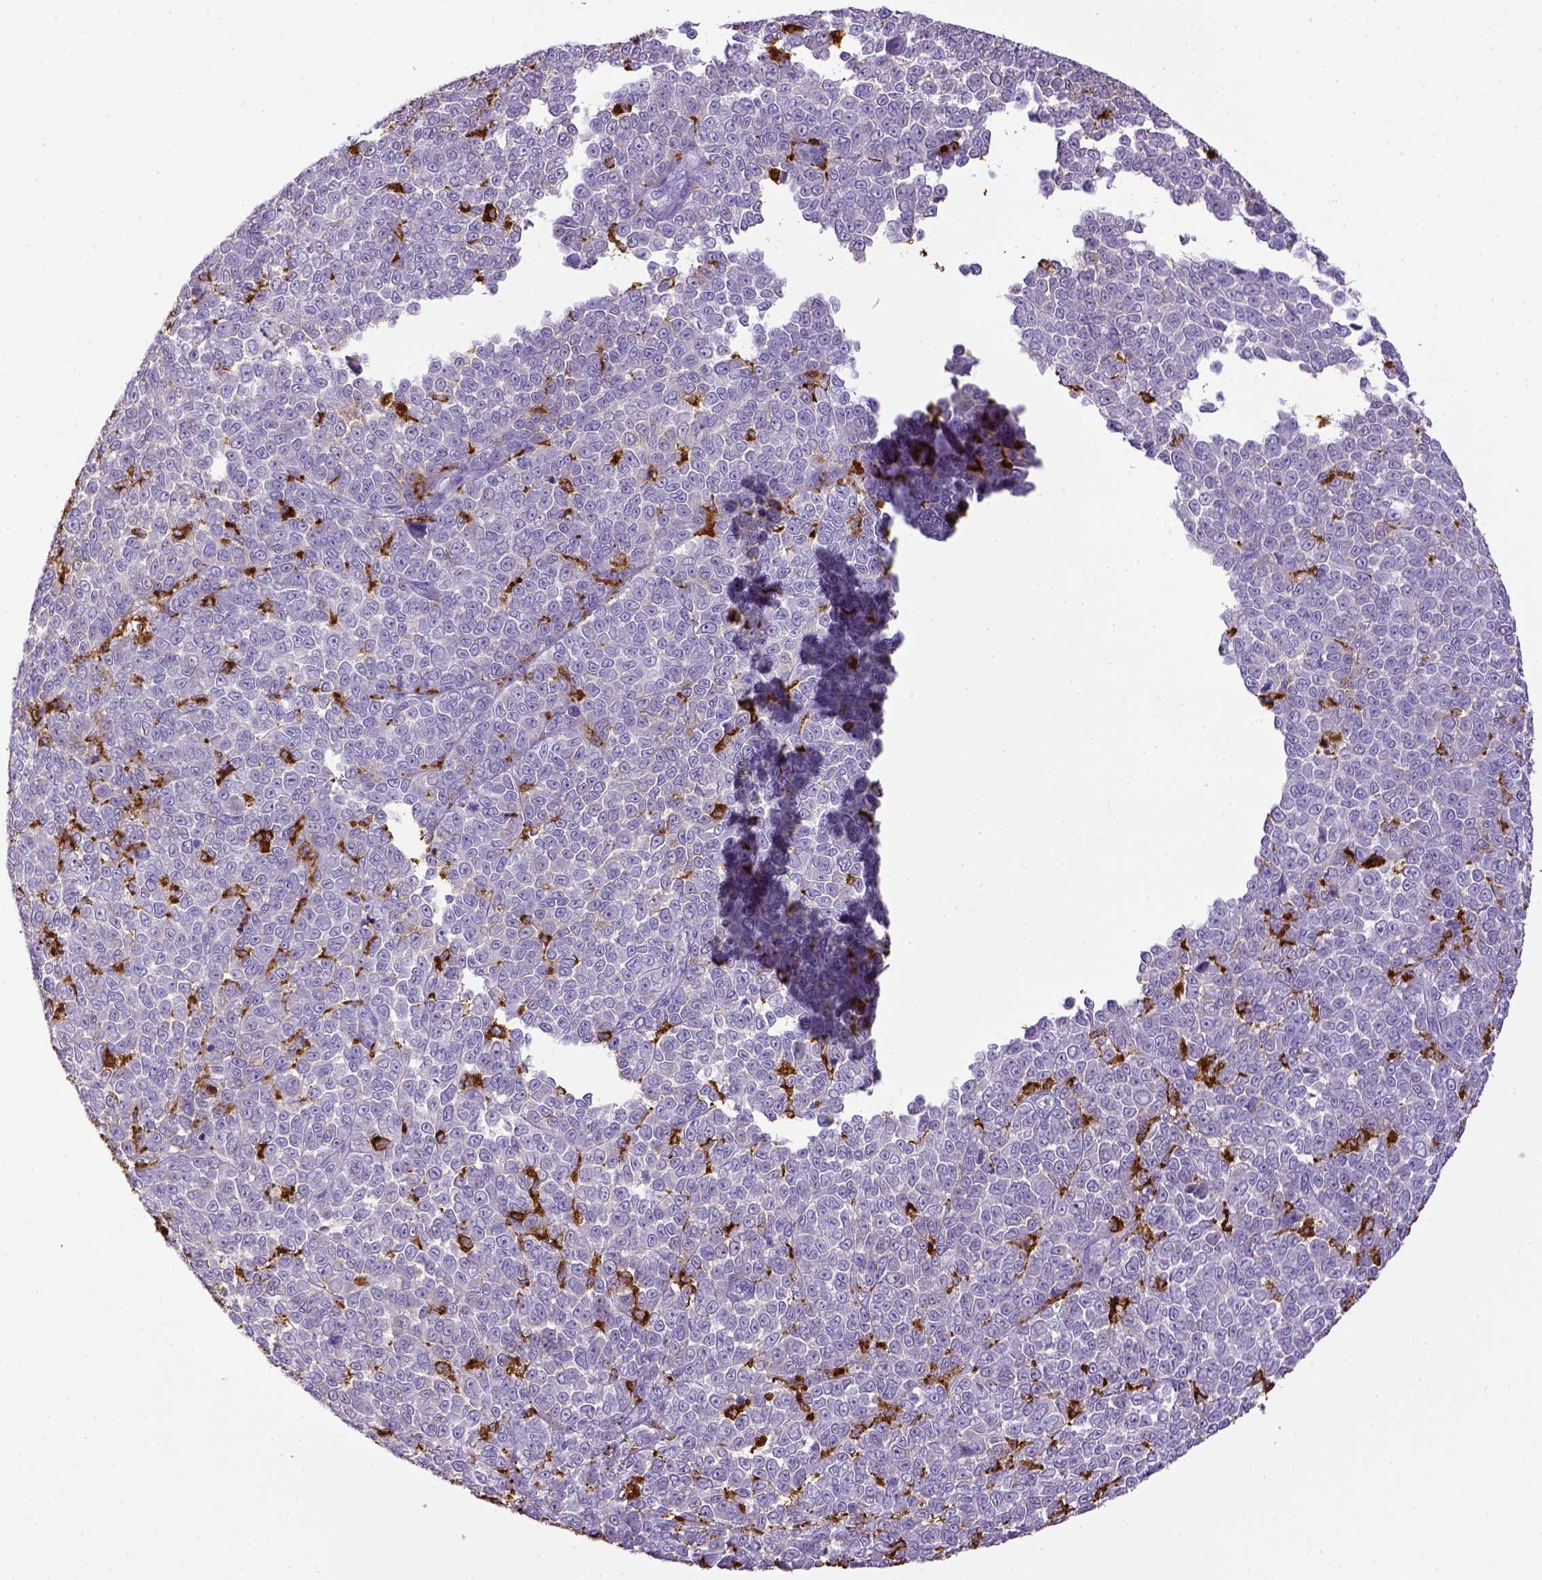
{"staining": {"intensity": "negative", "quantity": "none", "location": "none"}, "tissue": "melanoma", "cell_type": "Tumor cells", "image_type": "cancer", "snomed": [{"axis": "morphology", "description": "Malignant melanoma, NOS"}, {"axis": "topography", "description": "Skin"}], "caption": "Photomicrograph shows no significant protein positivity in tumor cells of melanoma.", "gene": "CD68", "patient": {"sex": "female", "age": 95}}